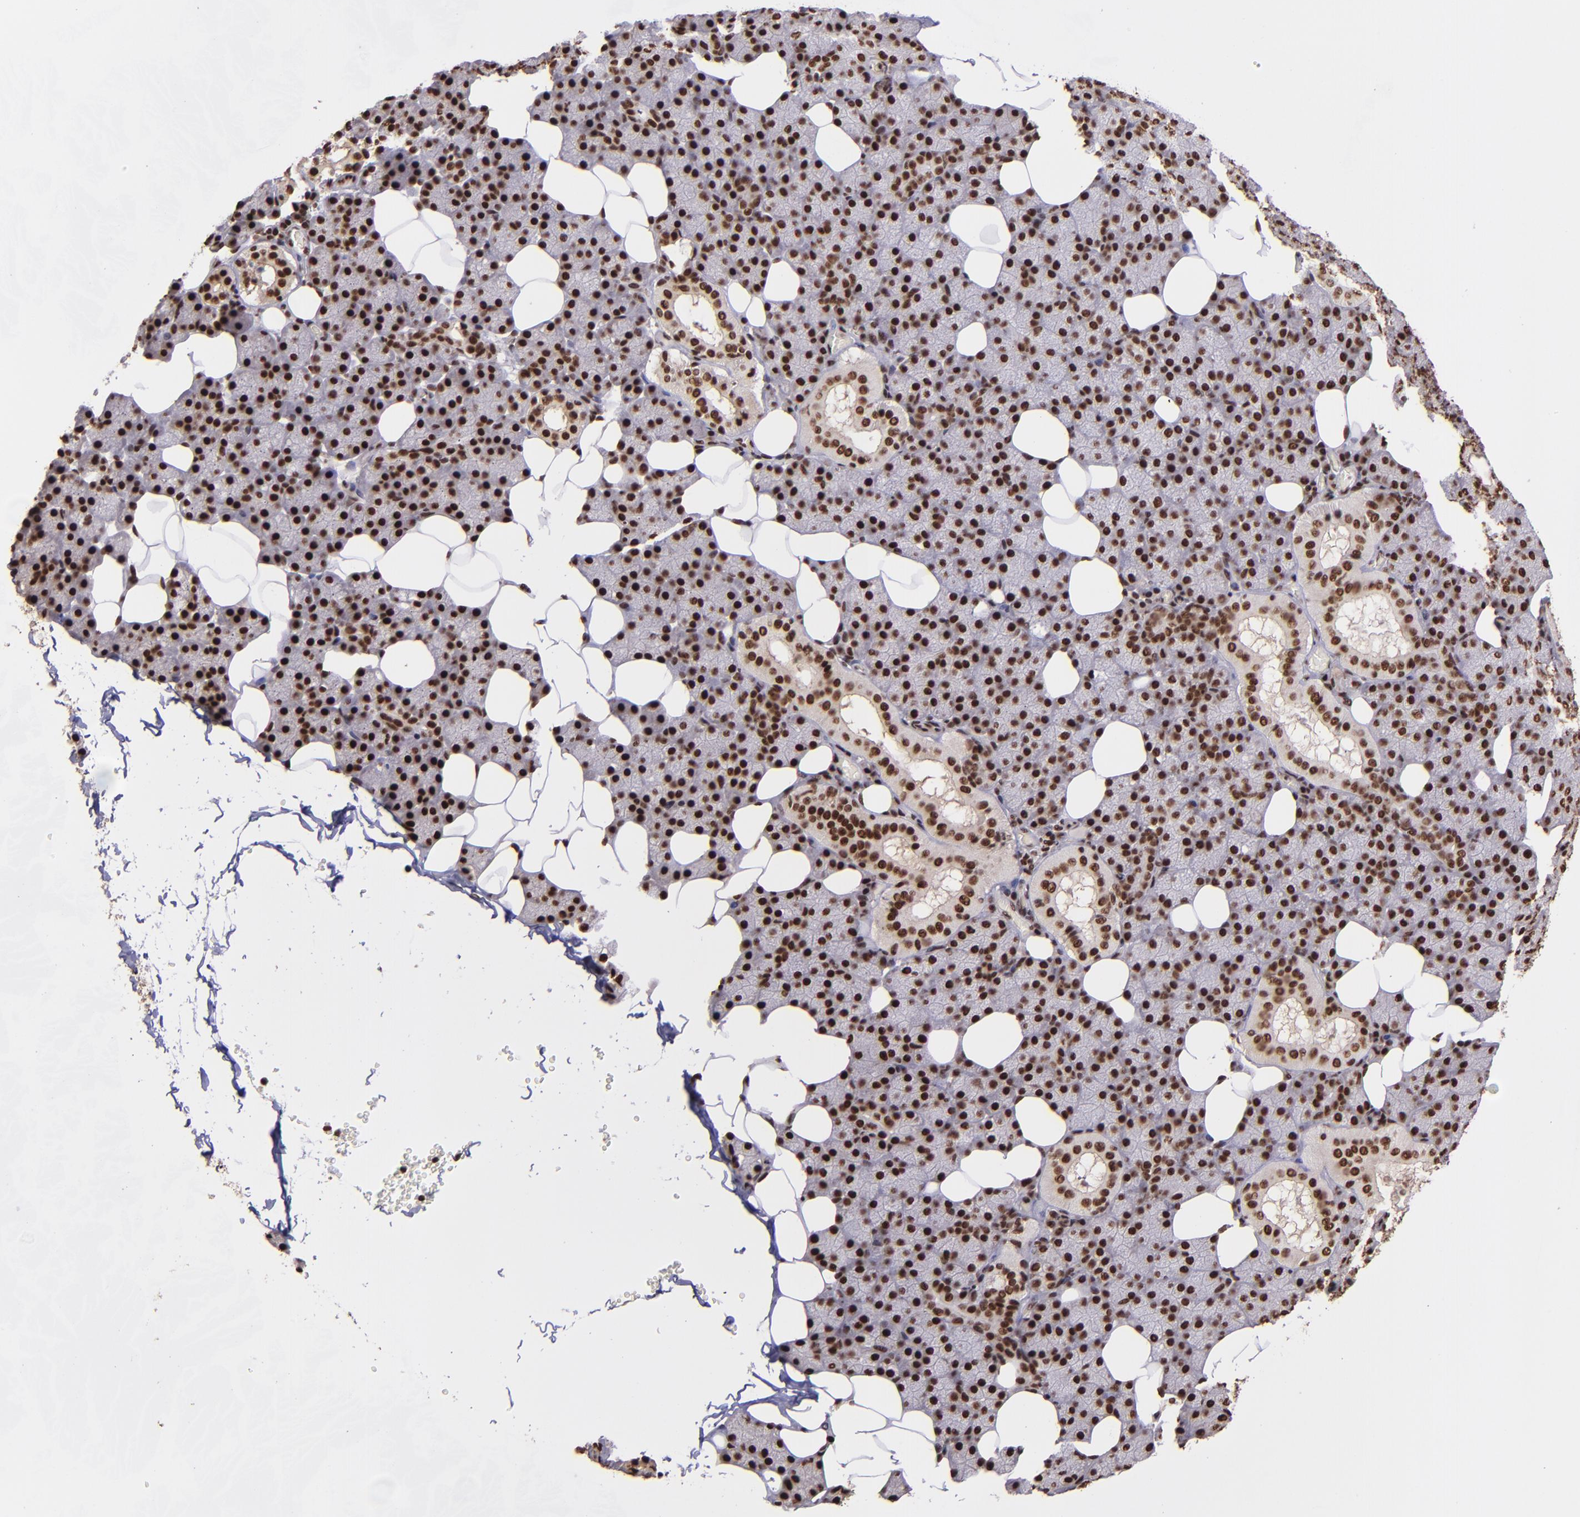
{"staining": {"intensity": "strong", "quantity": ">75%", "location": "nuclear"}, "tissue": "salivary gland", "cell_type": "Glandular cells", "image_type": "normal", "snomed": [{"axis": "morphology", "description": "Normal tissue, NOS"}, {"axis": "topography", "description": "Lymph node"}, {"axis": "topography", "description": "Salivary gland"}], "caption": "Immunohistochemical staining of normal human salivary gland demonstrates high levels of strong nuclear expression in about >75% of glandular cells. The staining was performed using DAB to visualize the protein expression in brown, while the nuclei were stained in blue with hematoxylin (Magnification: 20x).", "gene": "PQBP1", "patient": {"sex": "male", "age": 8}}